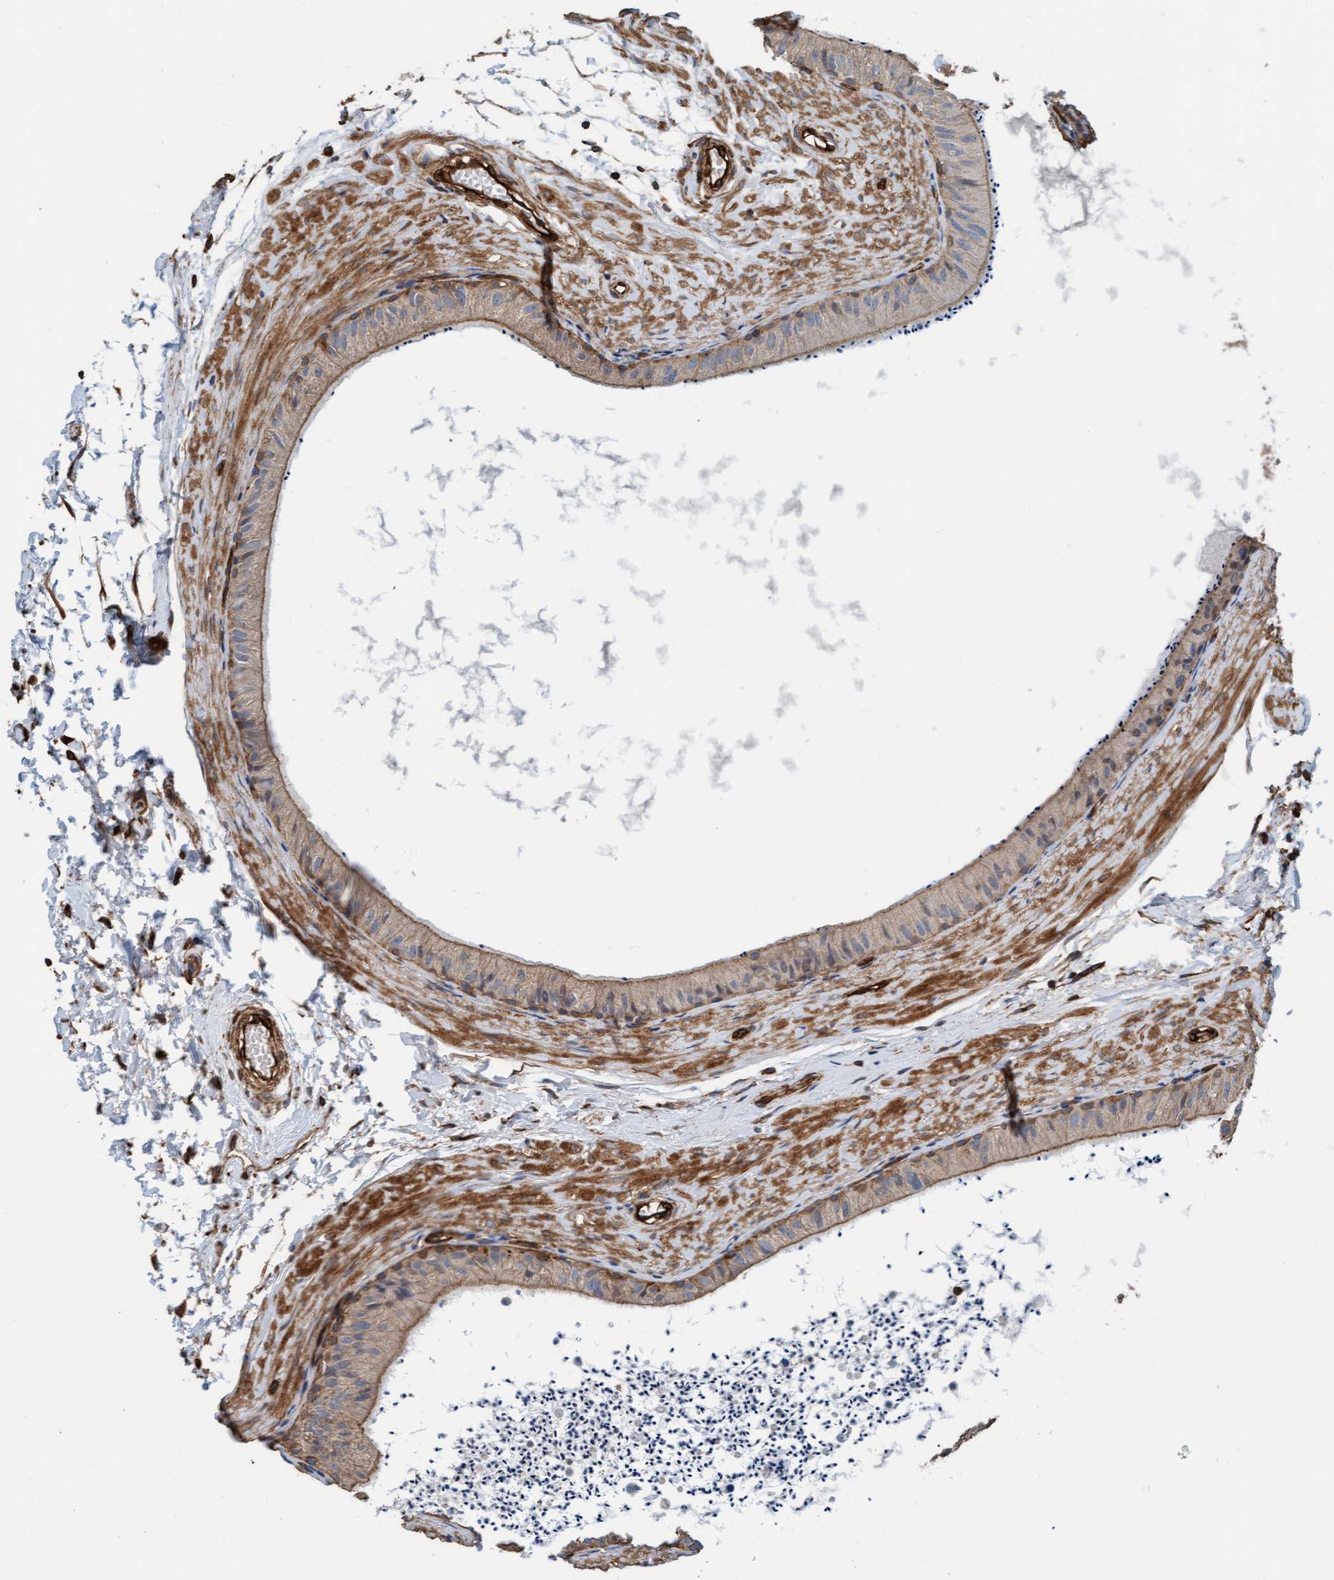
{"staining": {"intensity": "moderate", "quantity": ">75%", "location": "cytoplasmic/membranous"}, "tissue": "epididymis", "cell_type": "Glandular cells", "image_type": "normal", "snomed": [{"axis": "morphology", "description": "Normal tissue, NOS"}, {"axis": "topography", "description": "Epididymis"}], "caption": "The image shows immunohistochemical staining of normal epididymis. There is moderate cytoplasmic/membranous staining is present in about >75% of glandular cells. (Brightfield microscopy of DAB IHC at high magnification).", "gene": "STXBP4", "patient": {"sex": "male", "age": 56}}